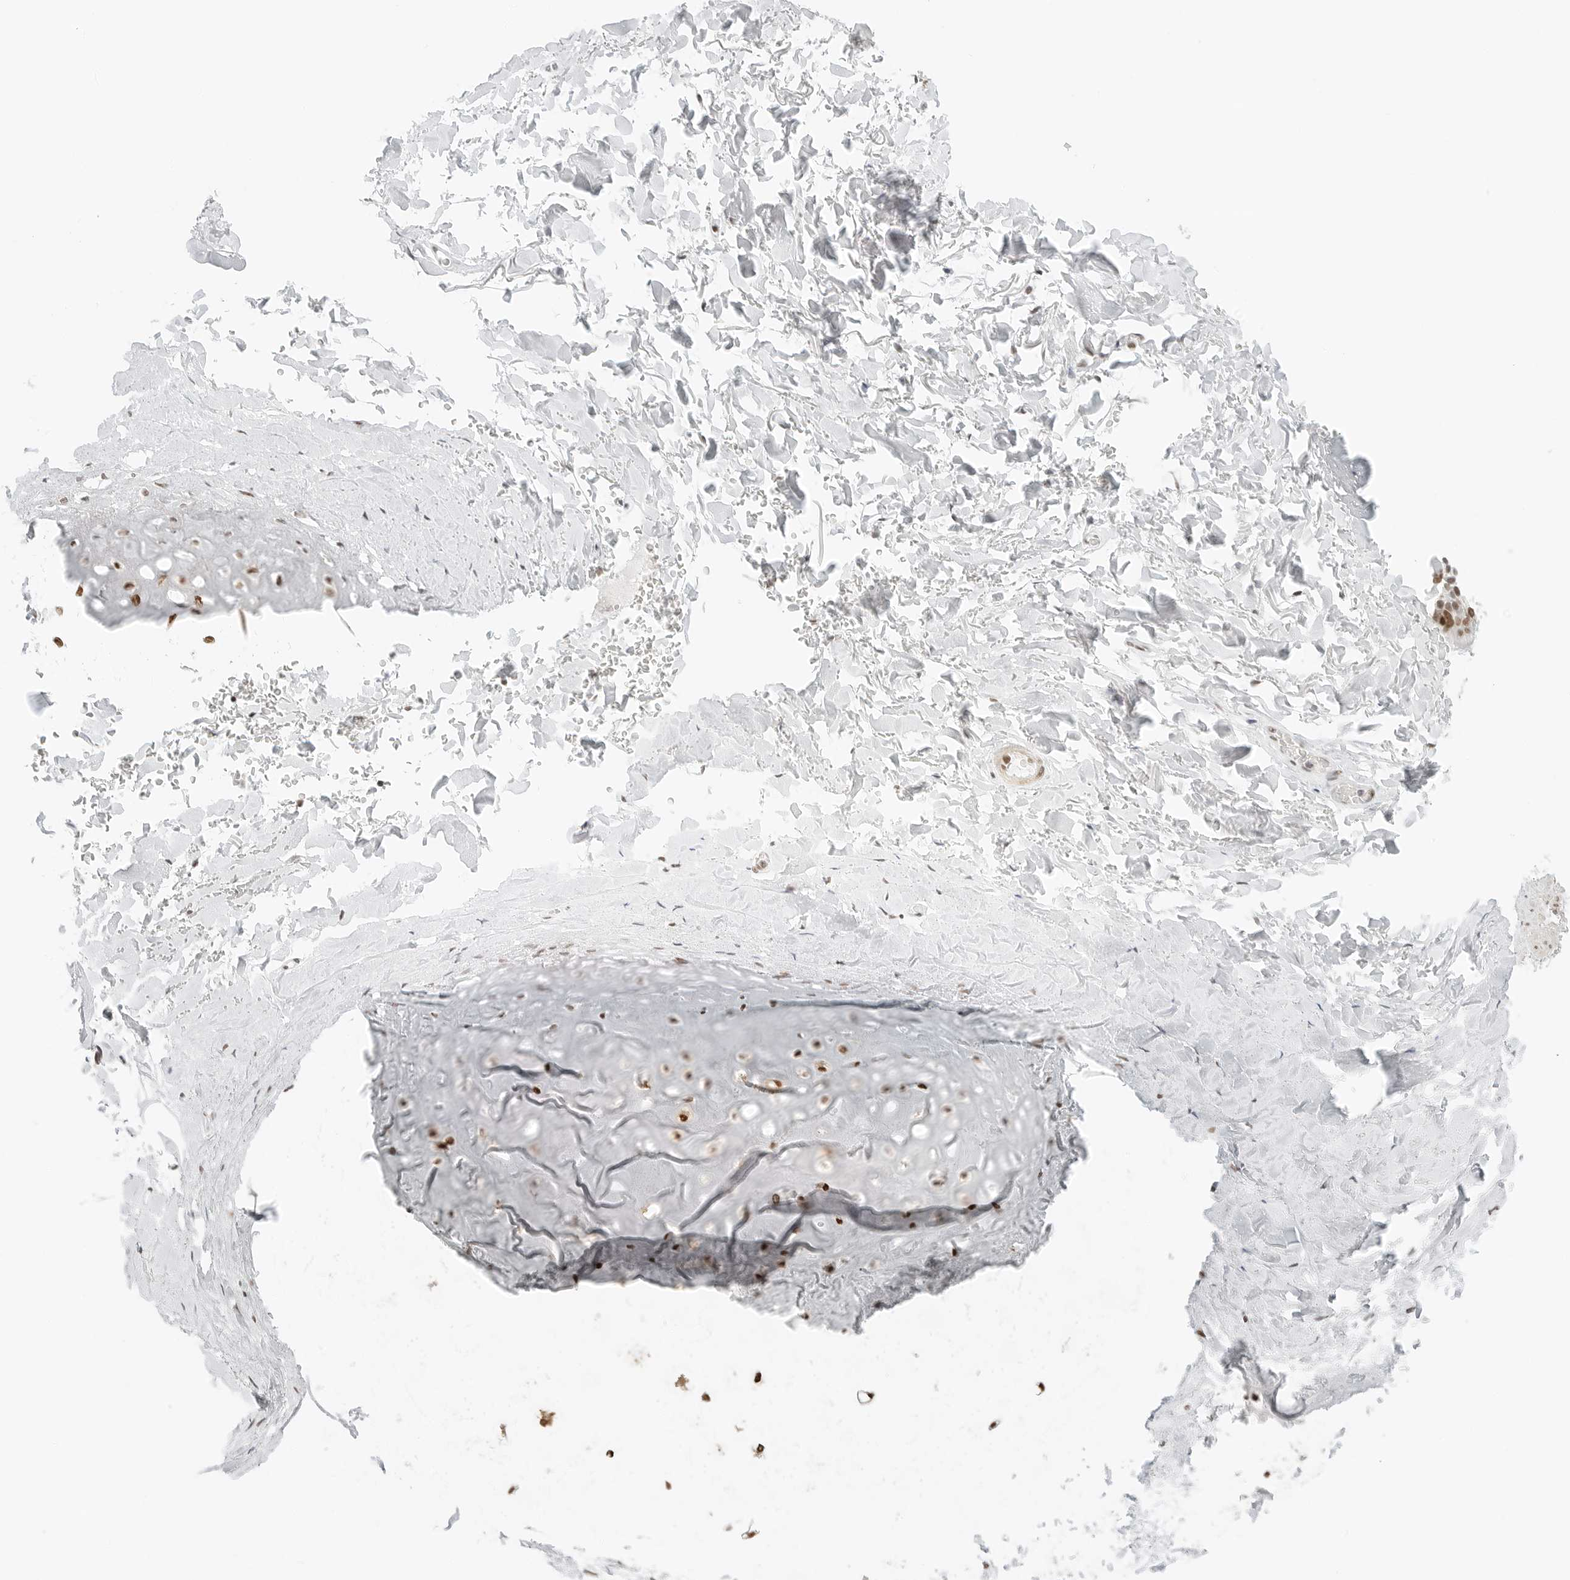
{"staining": {"intensity": "negative", "quantity": "none", "location": "none"}, "tissue": "adipose tissue", "cell_type": "Adipocytes", "image_type": "normal", "snomed": [{"axis": "morphology", "description": "Normal tissue, NOS"}, {"axis": "topography", "description": "Cartilage tissue"}], "caption": "This is an IHC image of normal adipose tissue. There is no staining in adipocytes.", "gene": "CRTC2", "patient": {"sex": "female", "age": 63}}